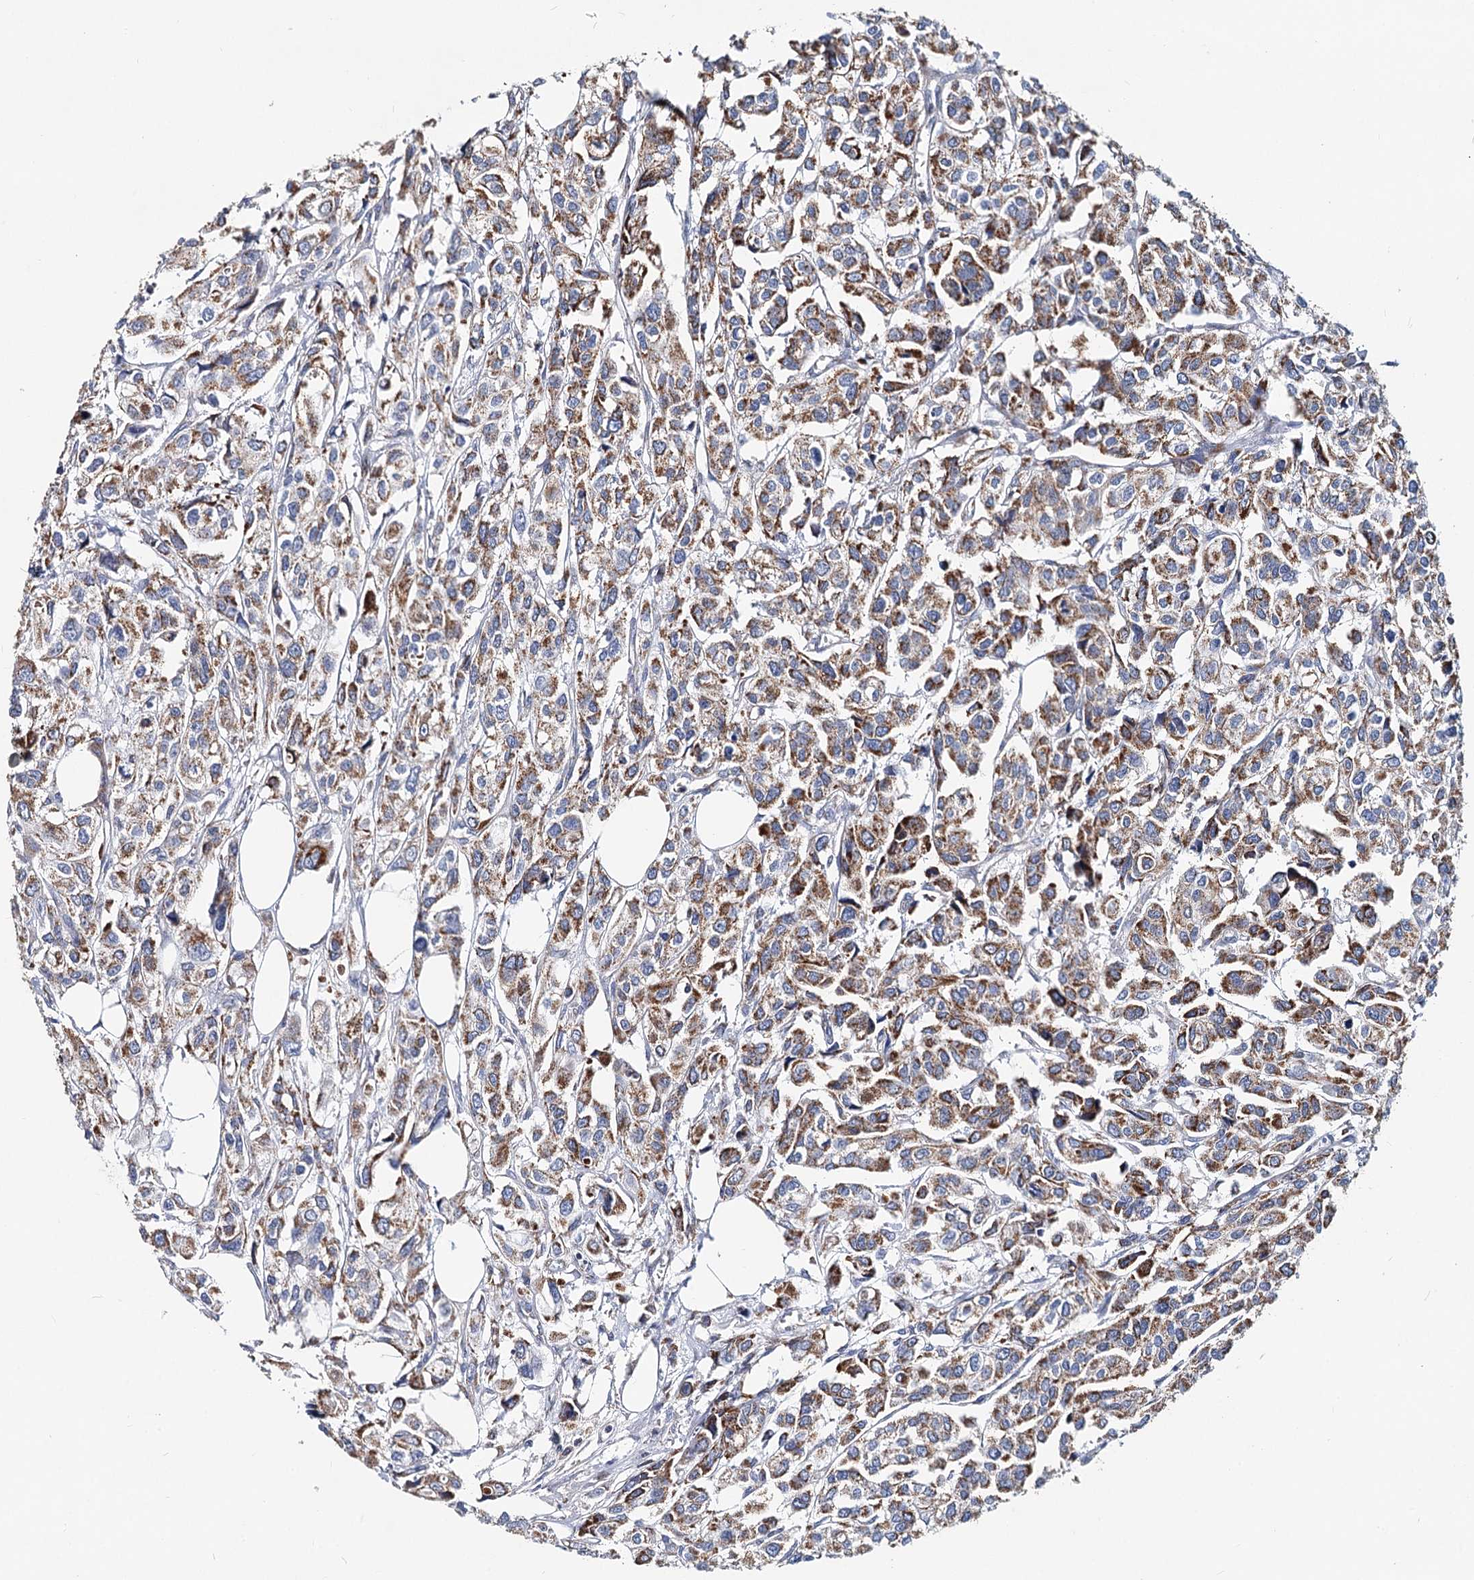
{"staining": {"intensity": "strong", "quantity": "25%-75%", "location": "cytoplasmic/membranous"}, "tissue": "urothelial cancer", "cell_type": "Tumor cells", "image_type": "cancer", "snomed": [{"axis": "morphology", "description": "Urothelial carcinoma, High grade"}, {"axis": "topography", "description": "Urinary bladder"}], "caption": "Immunohistochemical staining of human urothelial cancer demonstrates high levels of strong cytoplasmic/membranous protein positivity in approximately 25%-75% of tumor cells.", "gene": "MCCC2", "patient": {"sex": "male", "age": 67}}